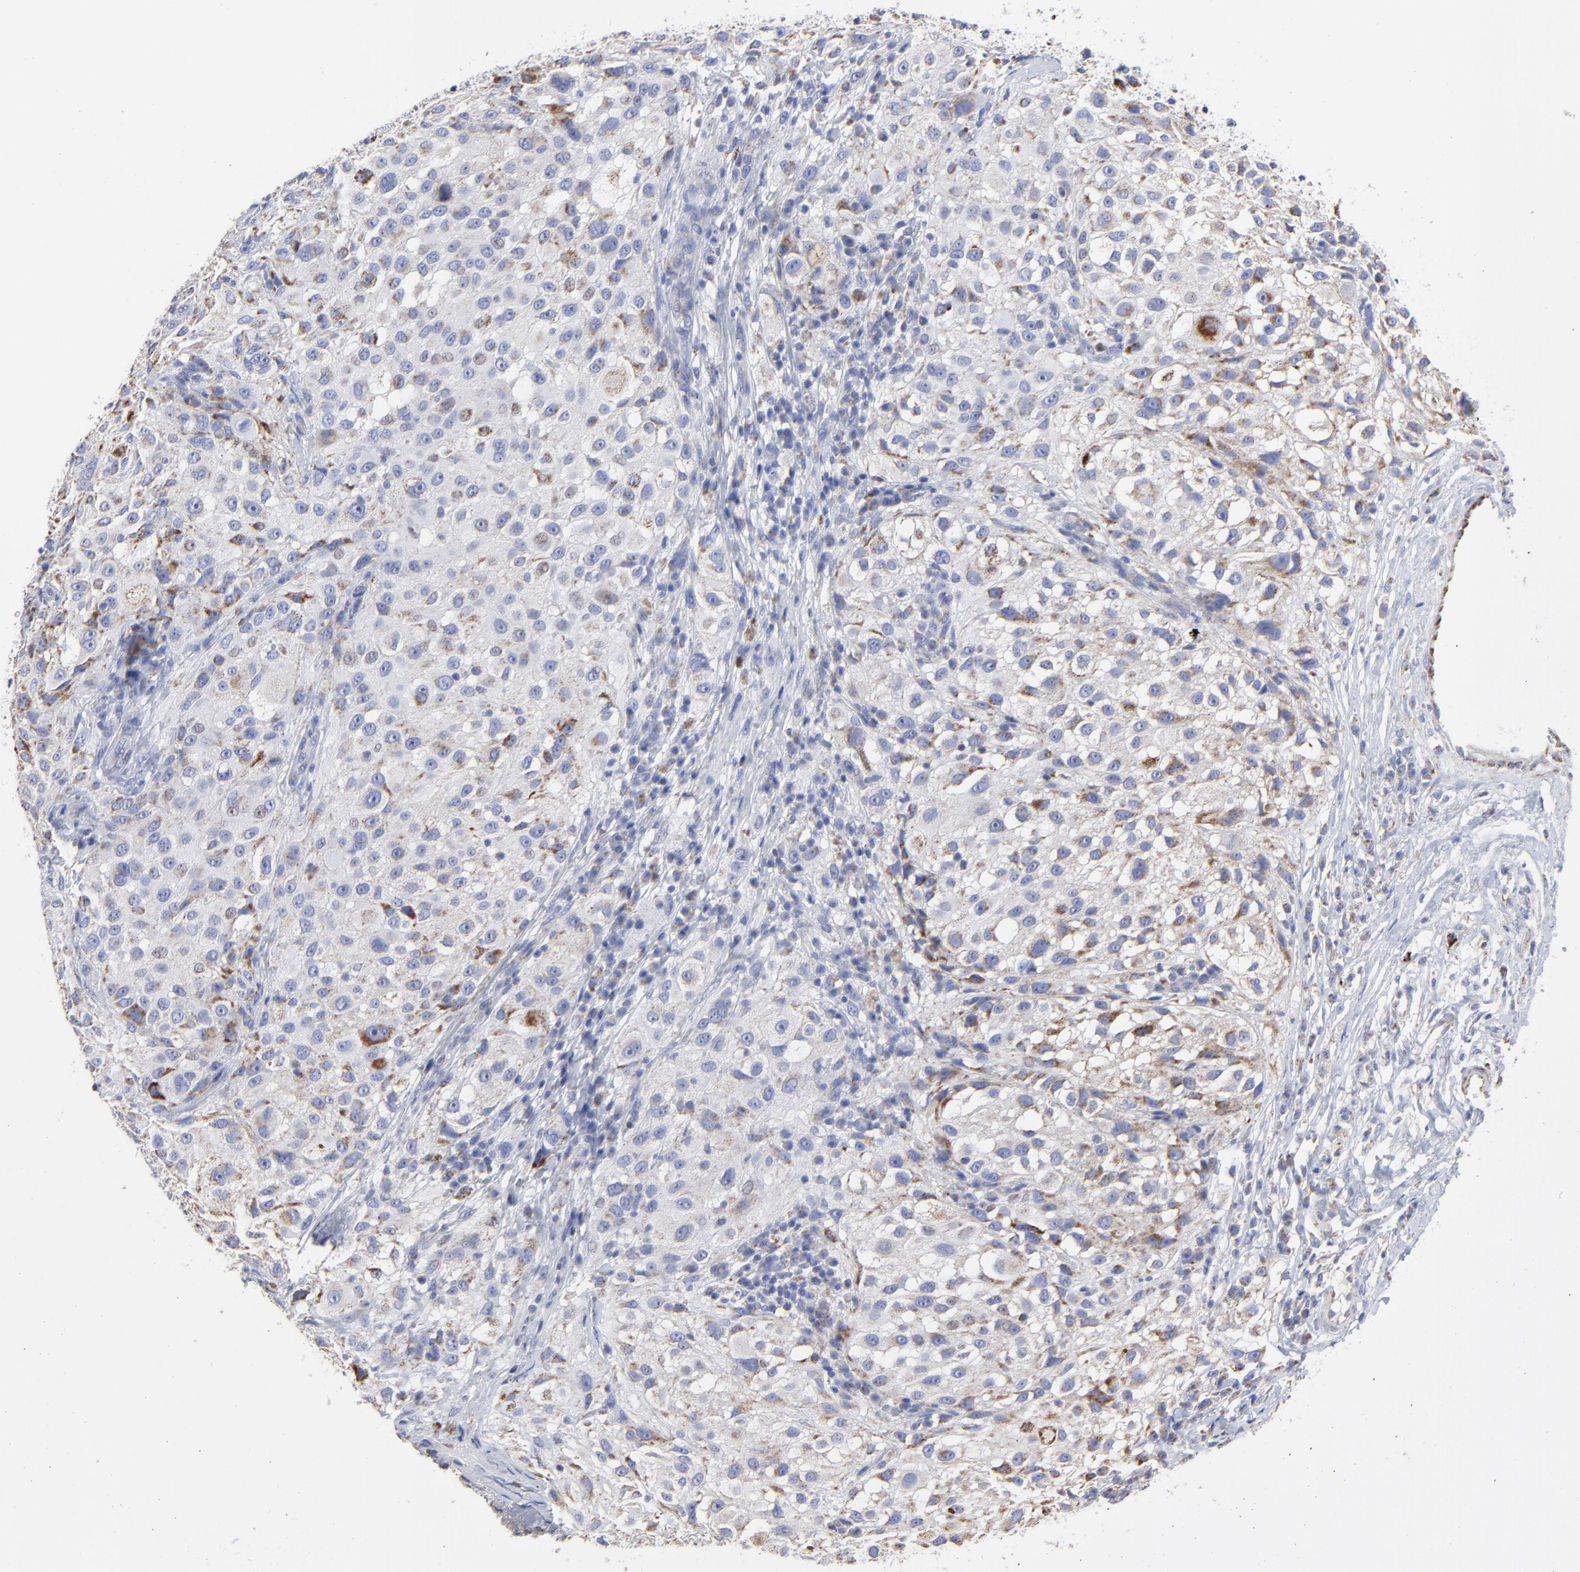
{"staining": {"intensity": "weak", "quantity": "25%-75%", "location": "cytoplasmic/membranous"}, "tissue": "melanoma", "cell_type": "Tumor cells", "image_type": "cancer", "snomed": [{"axis": "morphology", "description": "Necrosis, NOS"}, {"axis": "morphology", "description": "Malignant melanoma, NOS"}, {"axis": "topography", "description": "Skin"}], "caption": "This micrograph reveals immunohistochemistry (IHC) staining of melanoma, with low weak cytoplasmic/membranous staining in approximately 25%-75% of tumor cells.", "gene": "PINK1", "patient": {"sex": "female", "age": 87}}